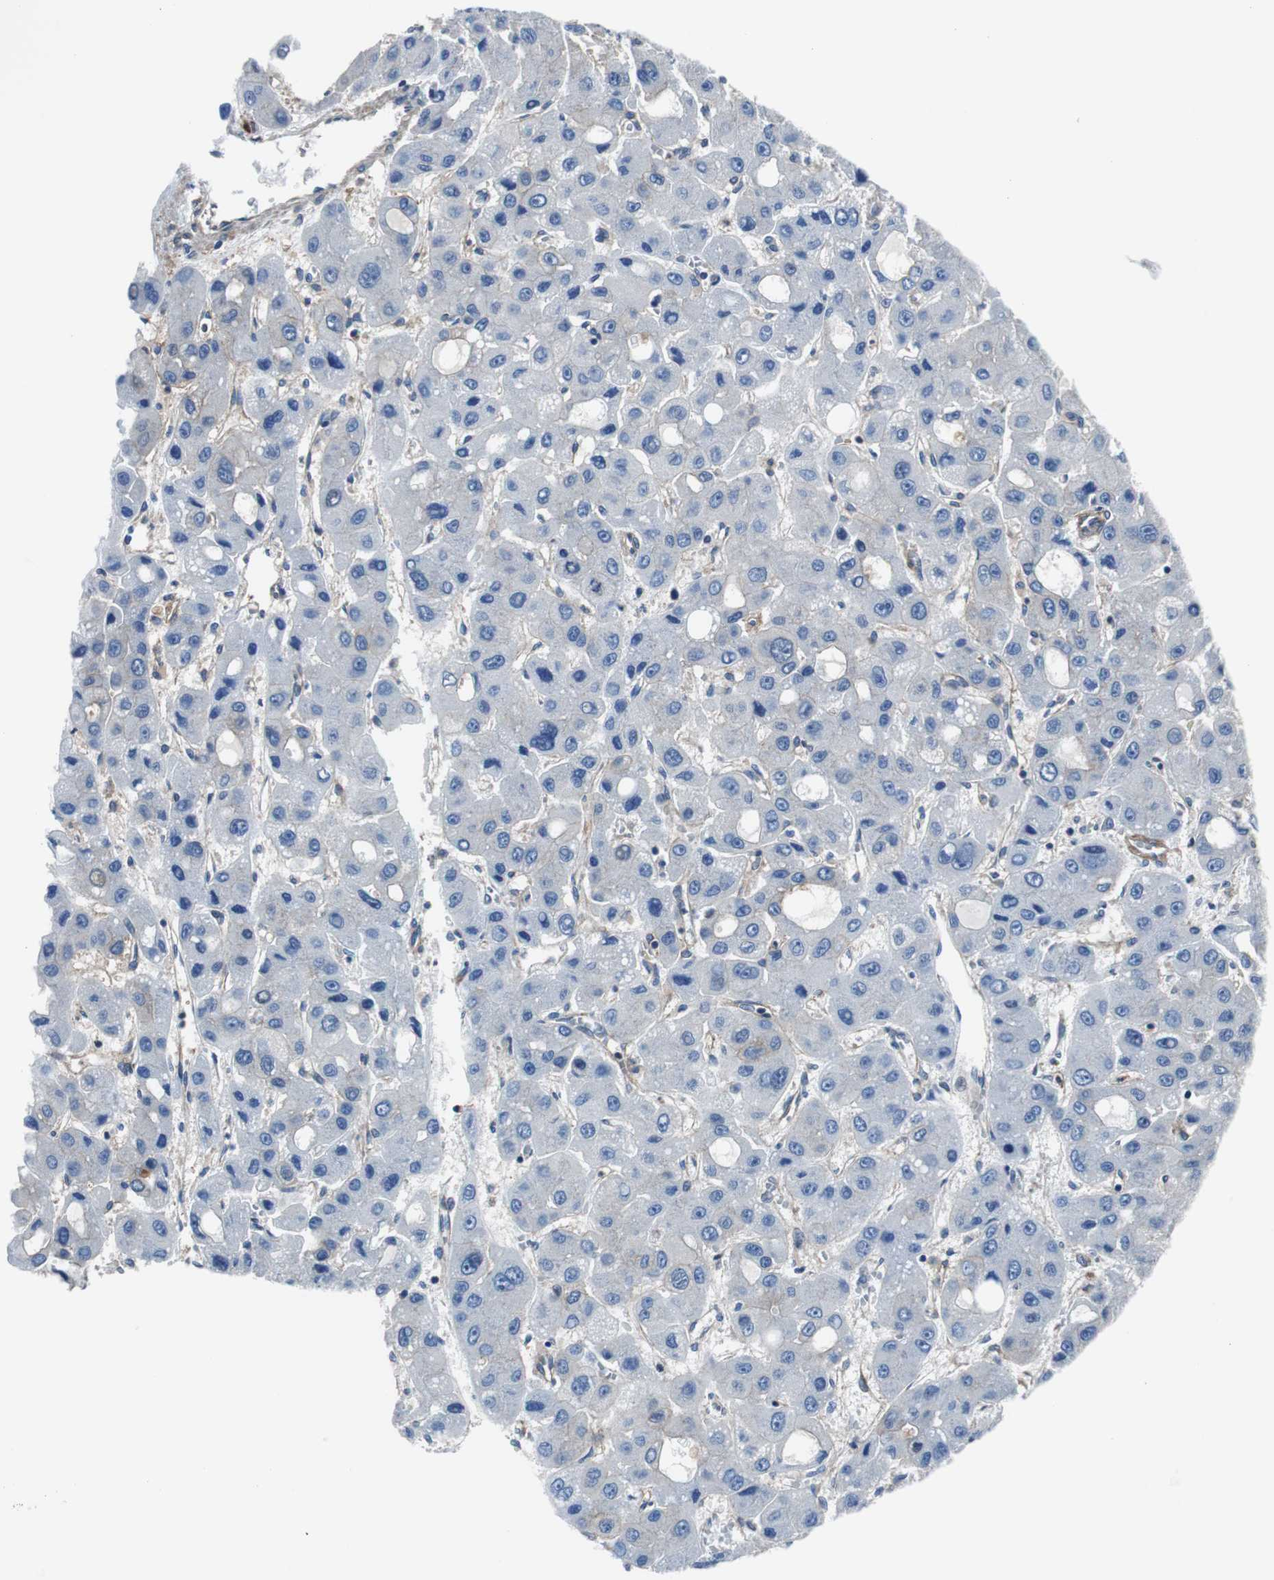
{"staining": {"intensity": "weak", "quantity": "<25%", "location": "cytoplasmic/membranous"}, "tissue": "liver cancer", "cell_type": "Tumor cells", "image_type": "cancer", "snomed": [{"axis": "morphology", "description": "Carcinoma, Hepatocellular, NOS"}, {"axis": "topography", "description": "Liver"}], "caption": "Tumor cells show no significant protein expression in liver cancer (hepatocellular carcinoma). (Brightfield microscopy of DAB (3,3'-diaminobenzidine) IHC at high magnification).", "gene": "BRAF", "patient": {"sex": "male", "age": 55}}